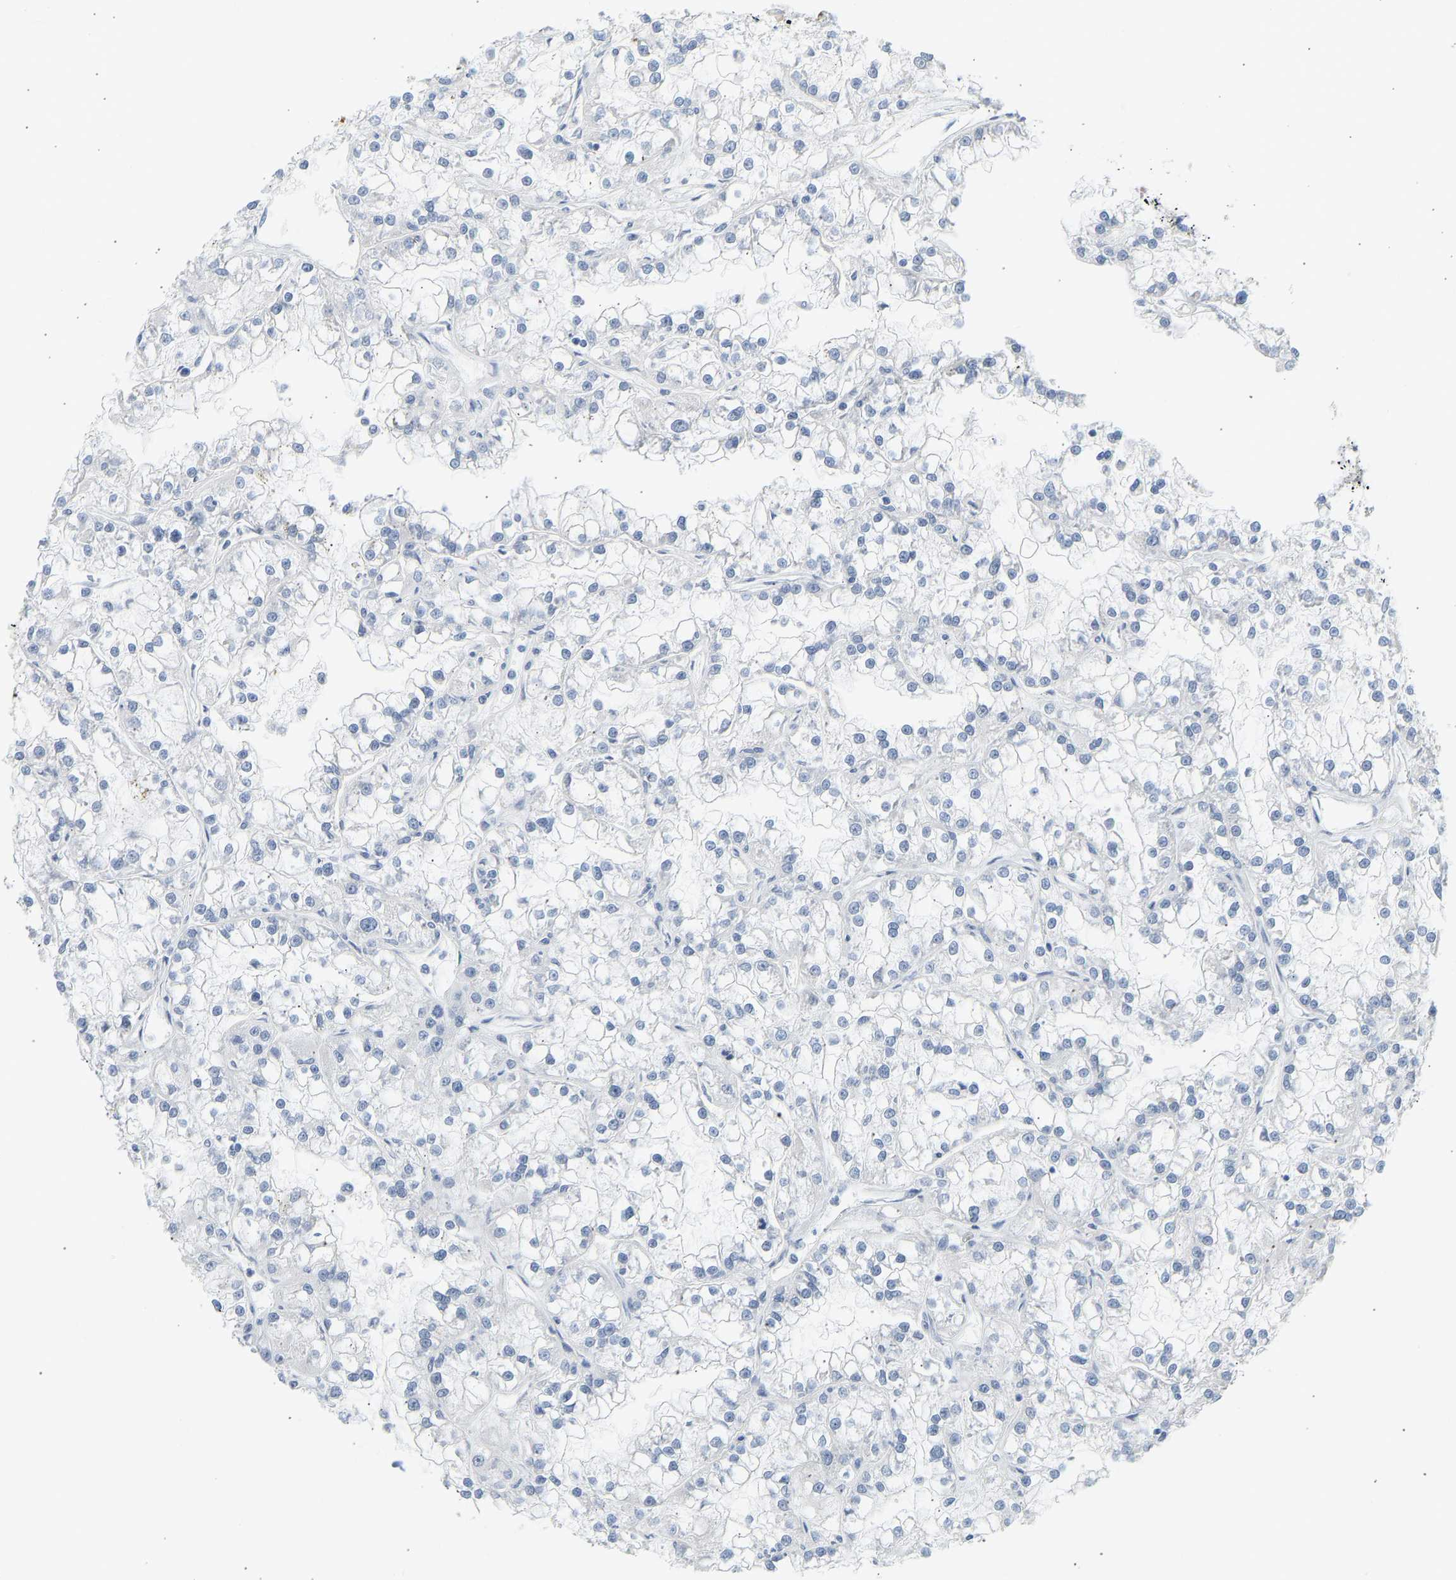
{"staining": {"intensity": "negative", "quantity": "none", "location": "none"}, "tissue": "renal cancer", "cell_type": "Tumor cells", "image_type": "cancer", "snomed": [{"axis": "morphology", "description": "Adenocarcinoma, NOS"}, {"axis": "topography", "description": "Kidney"}], "caption": "An image of adenocarcinoma (renal) stained for a protein displays no brown staining in tumor cells.", "gene": "SLC30A7", "patient": {"sex": "female", "age": 52}}